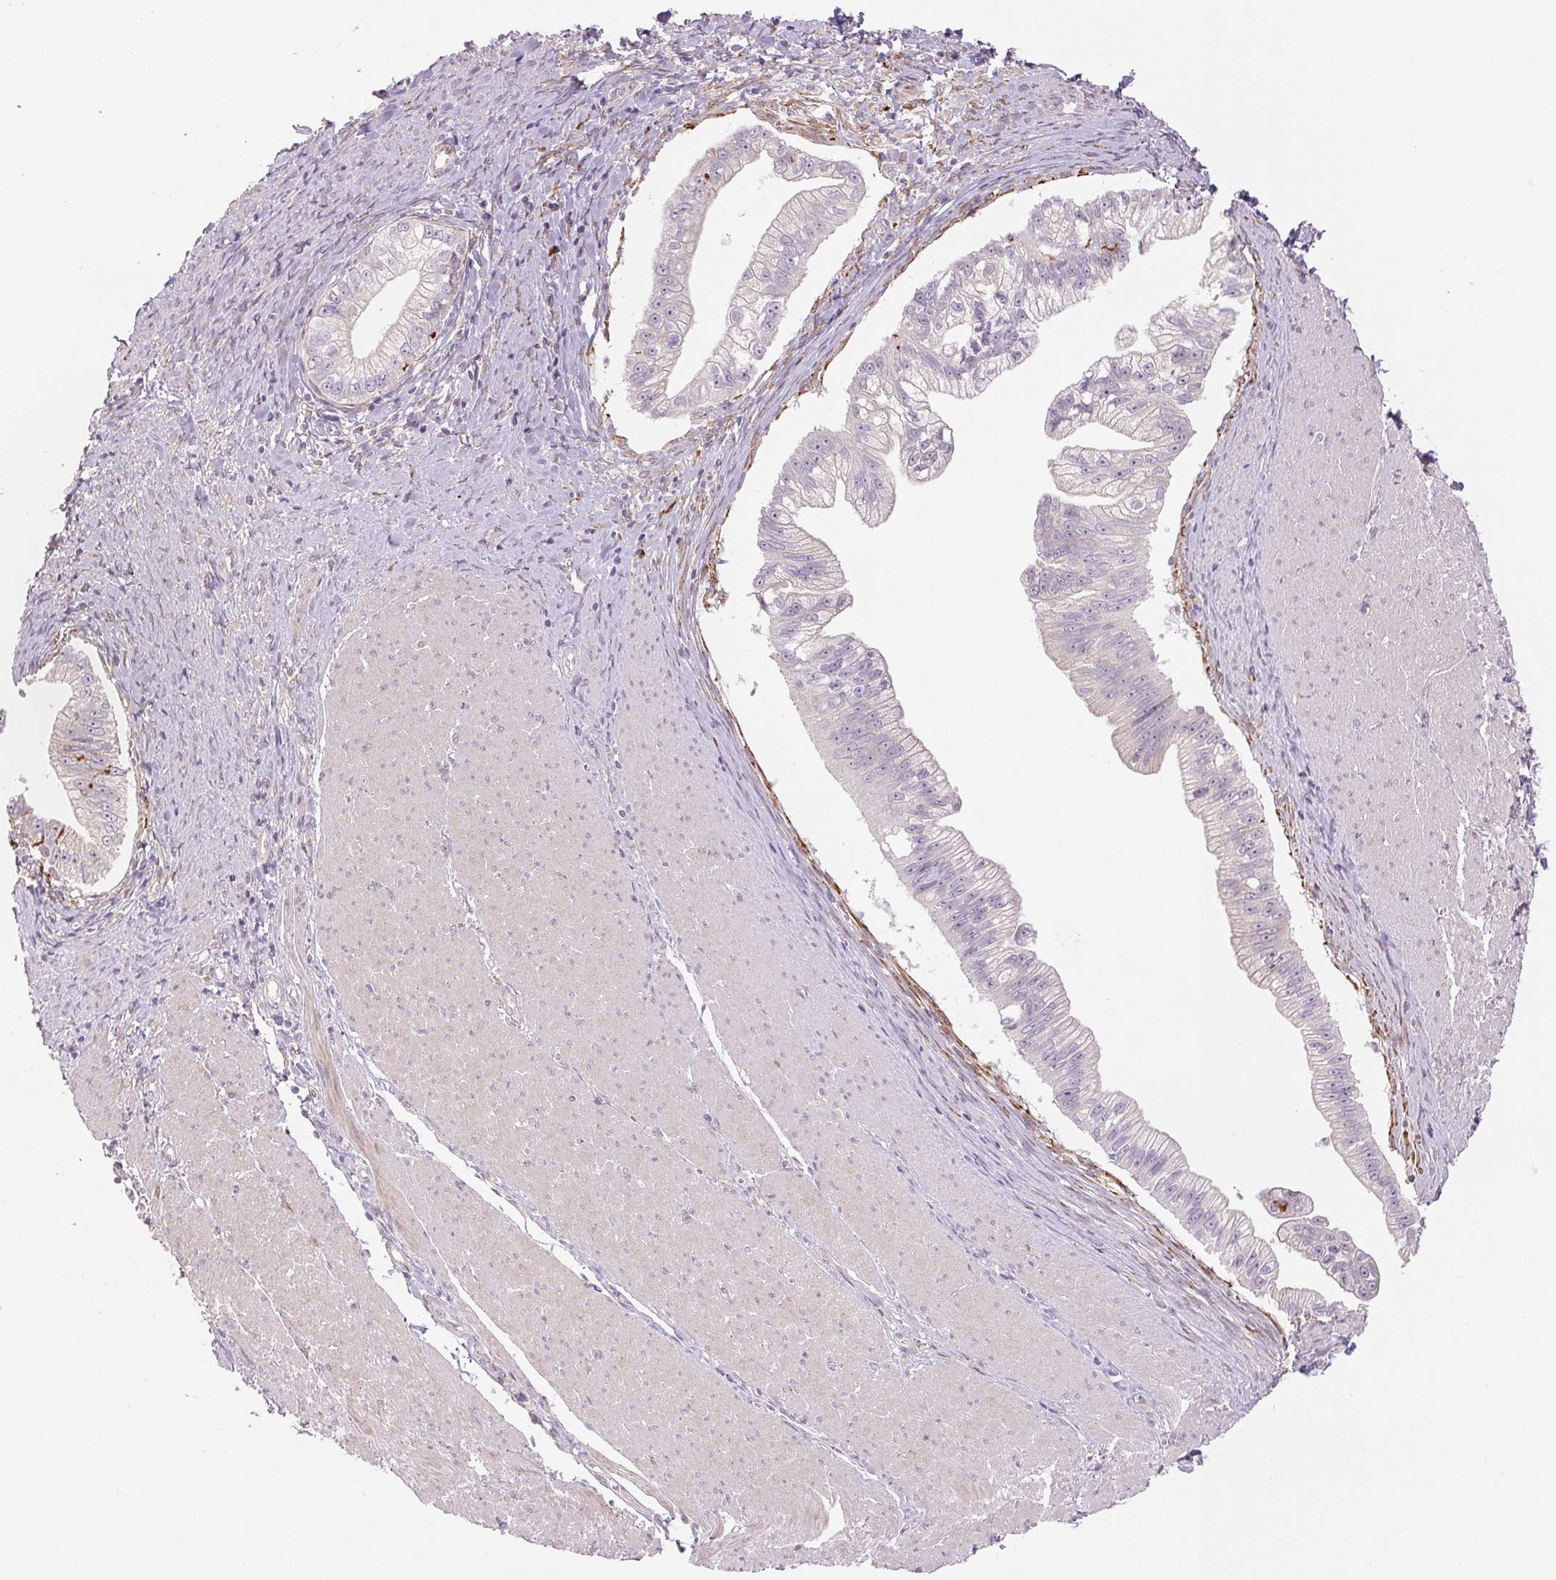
{"staining": {"intensity": "negative", "quantity": "none", "location": "none"}, "tissue": "pancreatic cancer", "cell_type": "Tumor cells", "image_type": "cancer", "snomed": [{"axis": "morphology", "description": "Adenocarcinoma, NOS"}, {"axis": "topography", "description": "Pancreas"}], "caption": "High magnification brightfield microscopy of pancreatic cancer (adenocarcinoma) stained with DAB (3,3'-diaminobenzidine) (brown) and counterstained with hematoxylin (blue): tumor cells show no significant positivity.", "gene": "METTL17", "patient": {"sex": "male", "age": 70}}